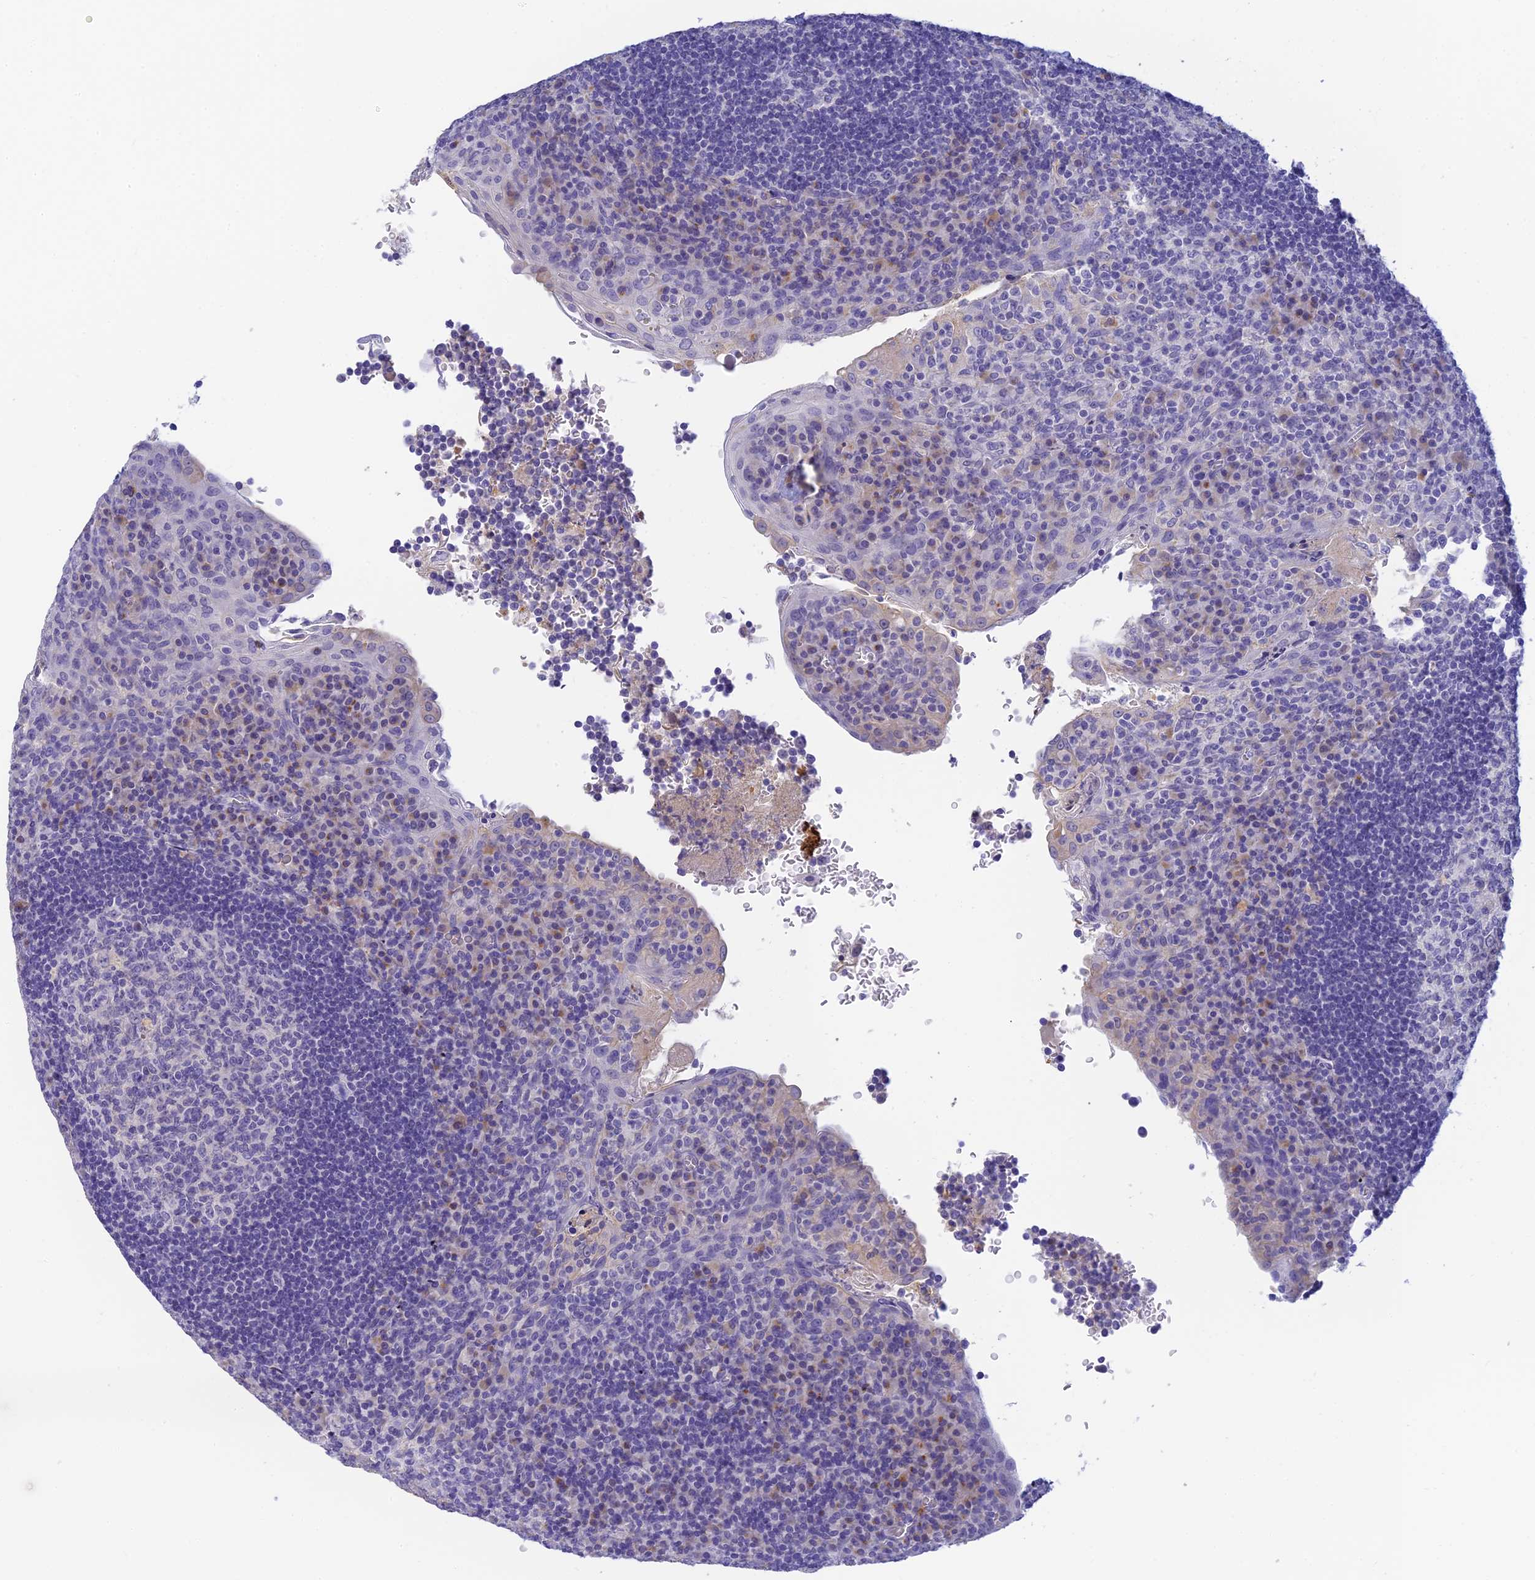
{"staining": {"intensity": "negative", "quantity": "none", "location": "none"}, "tissue": "tonsil", "cell_type": "Germinal center cells", "image_type": "normal", "snomed": [{"axis": "morphology", "description": "Normal tissue, NOS"}, {"axis": "topography", "description": "Tonsil"}], "caption": "Germinal center cells show no significant protein expression in normal tonsil. (DAB IHC with hematoxylin counter stain).", "gene": "INTS13", "patient": {"sex": "male", "age": 17}}